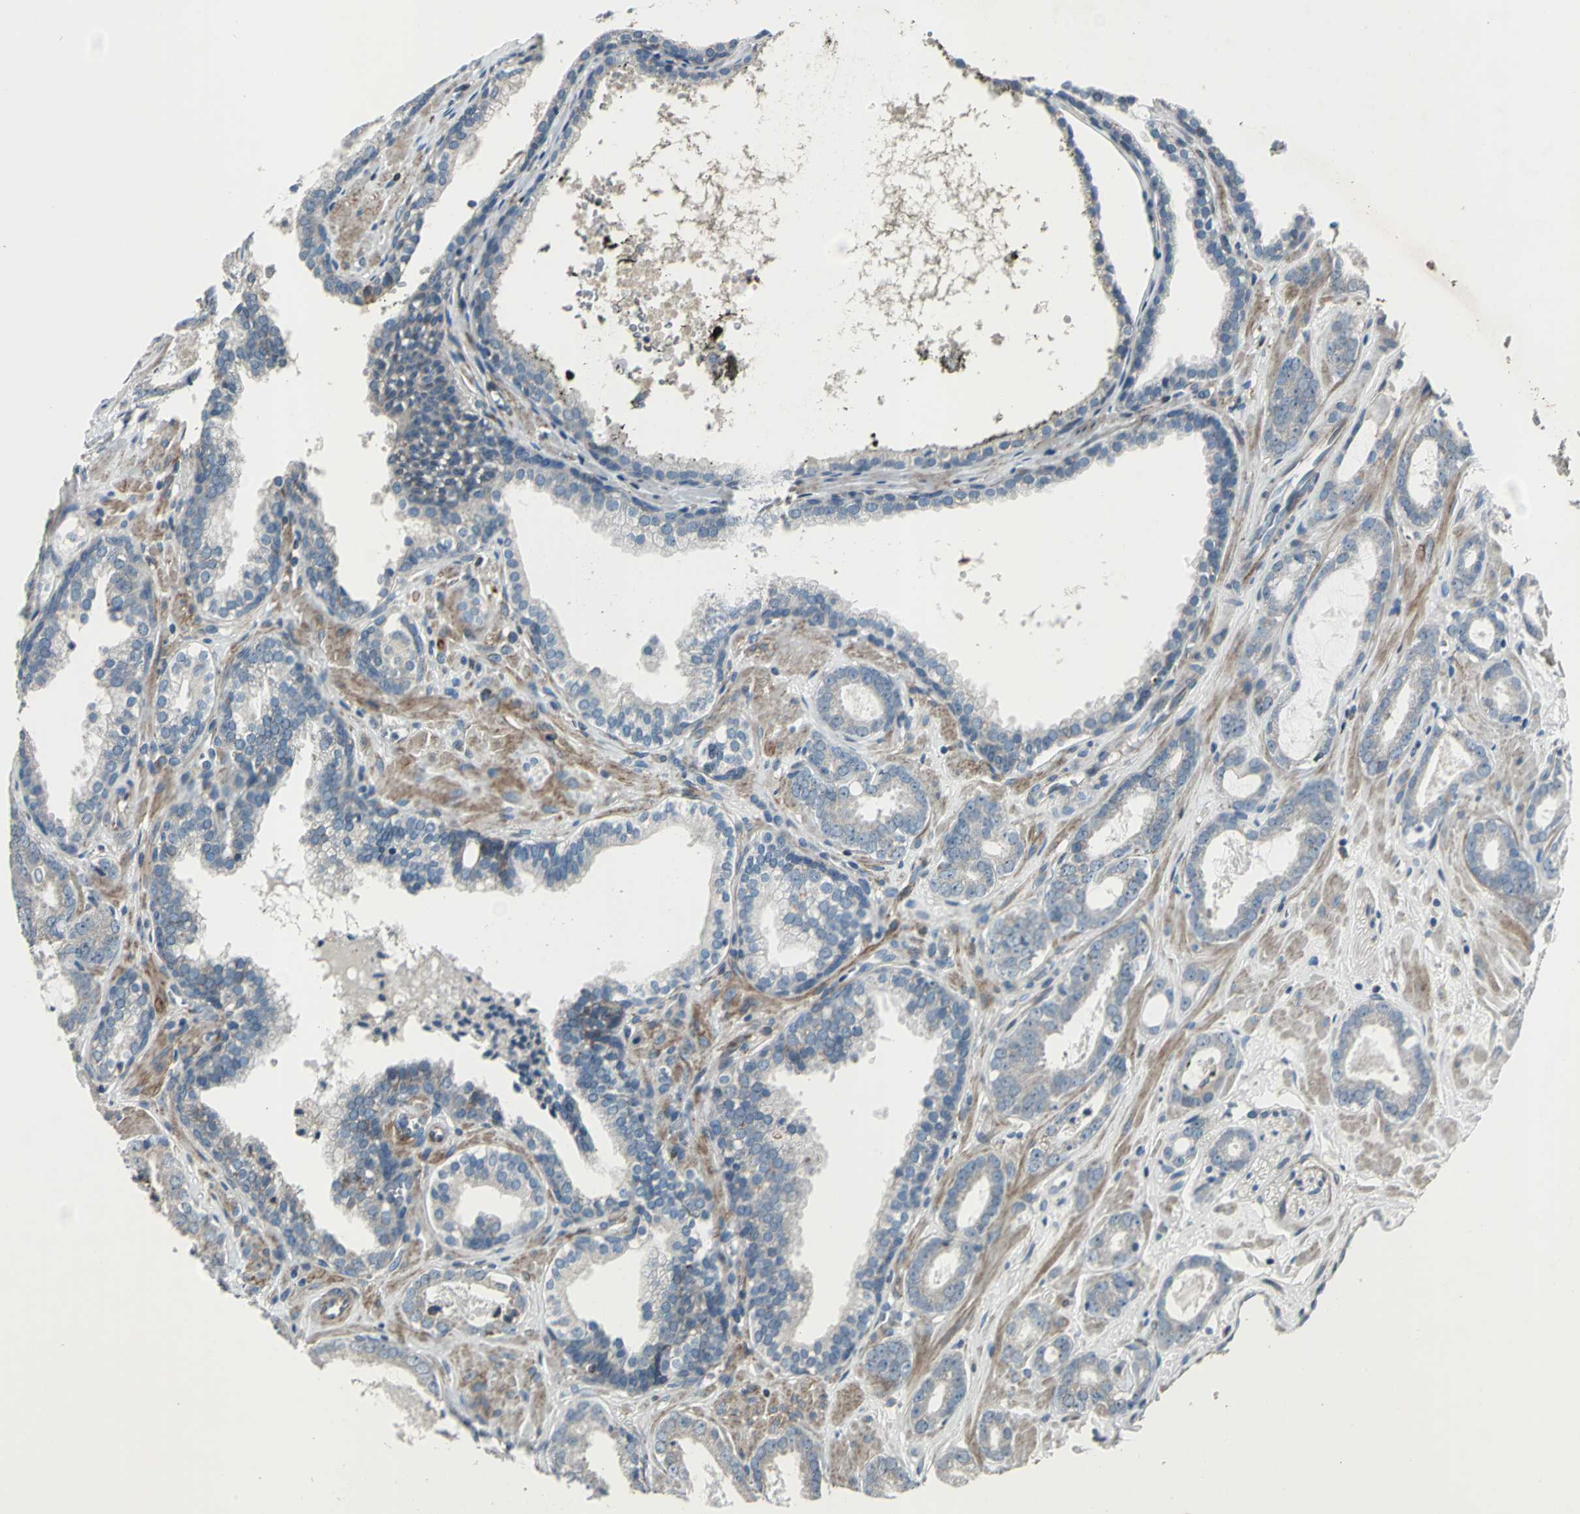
{"staining": {"intensity": "weak", "quantity": "<25%", "location": "cytoplasmic/membranous"}, "tissue": "prostate cancer", "cell_type": "Tumor cells", "image_type": "cancer", "snomed": [{"axis": "morphology", "description": "Adenocarcinoma, Low grade"}, {"axis": "topography", "description": "Prostate"}], "caption": "An image of adenocarcinoma (low-grade) (prostate) stained for a protein reveals no brown staining in tumor cells.", "gene": "HTATIP2", "patient": {"sex": "male", "age": 57}}